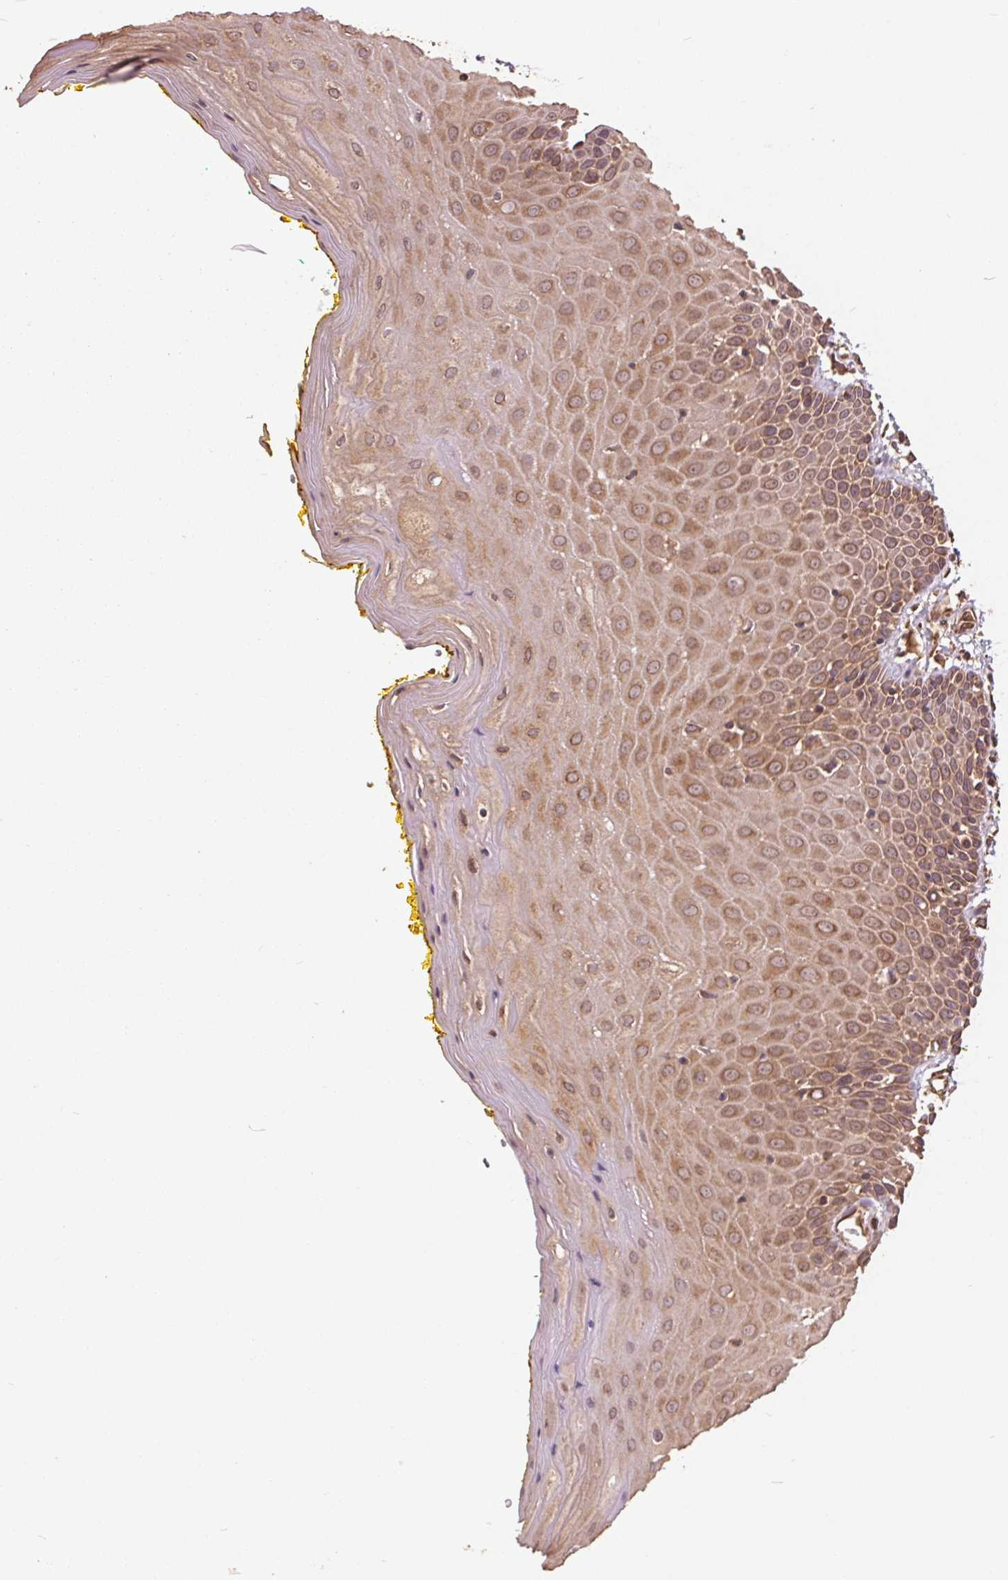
{"staining": {"intensity": "strong", "quantity": ">75%", "location": "cytoplasmic/membranous"}, "tissue": "oral mucosa", "cell_type": "Squamous epithelial cells", "image_type": "normal", "snomed": [{"axis": "morphology", "description": "Normal tissue, NOS"}, {"axis": "morphology", "description": "Squamous cell carcinoma, NOS"}, {"axis": "topography", "description": "Oral tissue"}, {"axis": "topography", "description": "Head-Neck"}], "caption": "Immunohistochemistry (DAB (3,3'-diaminobenzidine)) staining of benign human oral mucosa shows strong cytoplasmic/membranous protein expression in approximately >75% of squamous epithelial cells.", "gene": "EIF2S1", "patient": {"sex": "female", "age": 70}}